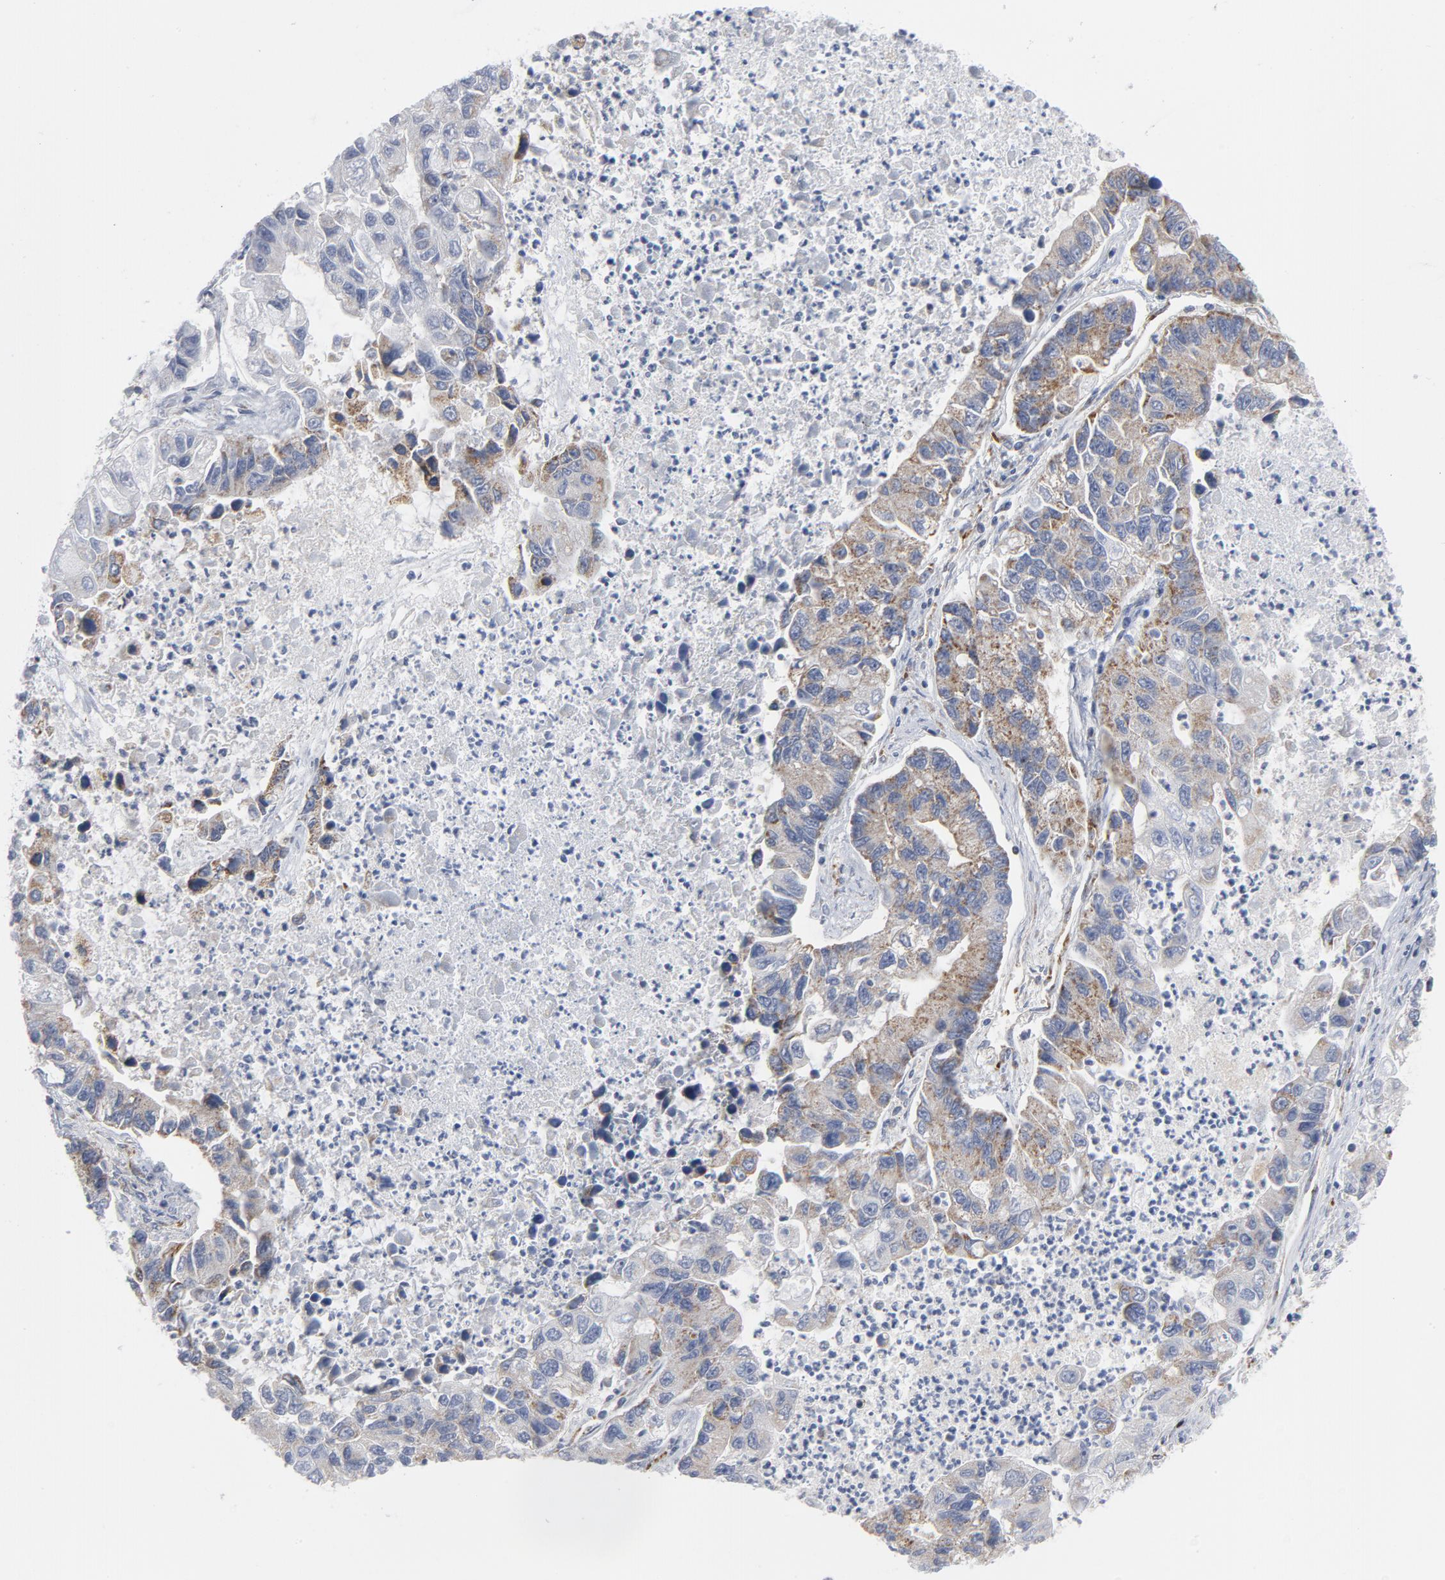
{"staining": {"intensity": "weak", "quantity": ">75%", "location": "cytoplasmic/membranous"}, "tissue": "lung cancer", "cell_type": "Tumor cells", "image_type": "cancer", "snomed": [{"axis": "morphology", "description": "Adenocarcinoma, NOS"}, {"axis": "topography", "description": "Lung"}], "caption": "Adenocarcinoma (lung) was stained to show a protein in brown. There is low levels of weak cytoplasmic/membranous positivity in approximately >75% of tumor cells.", "gene": "OXA1L", "patient": {"sex": "female", "age": 51}}